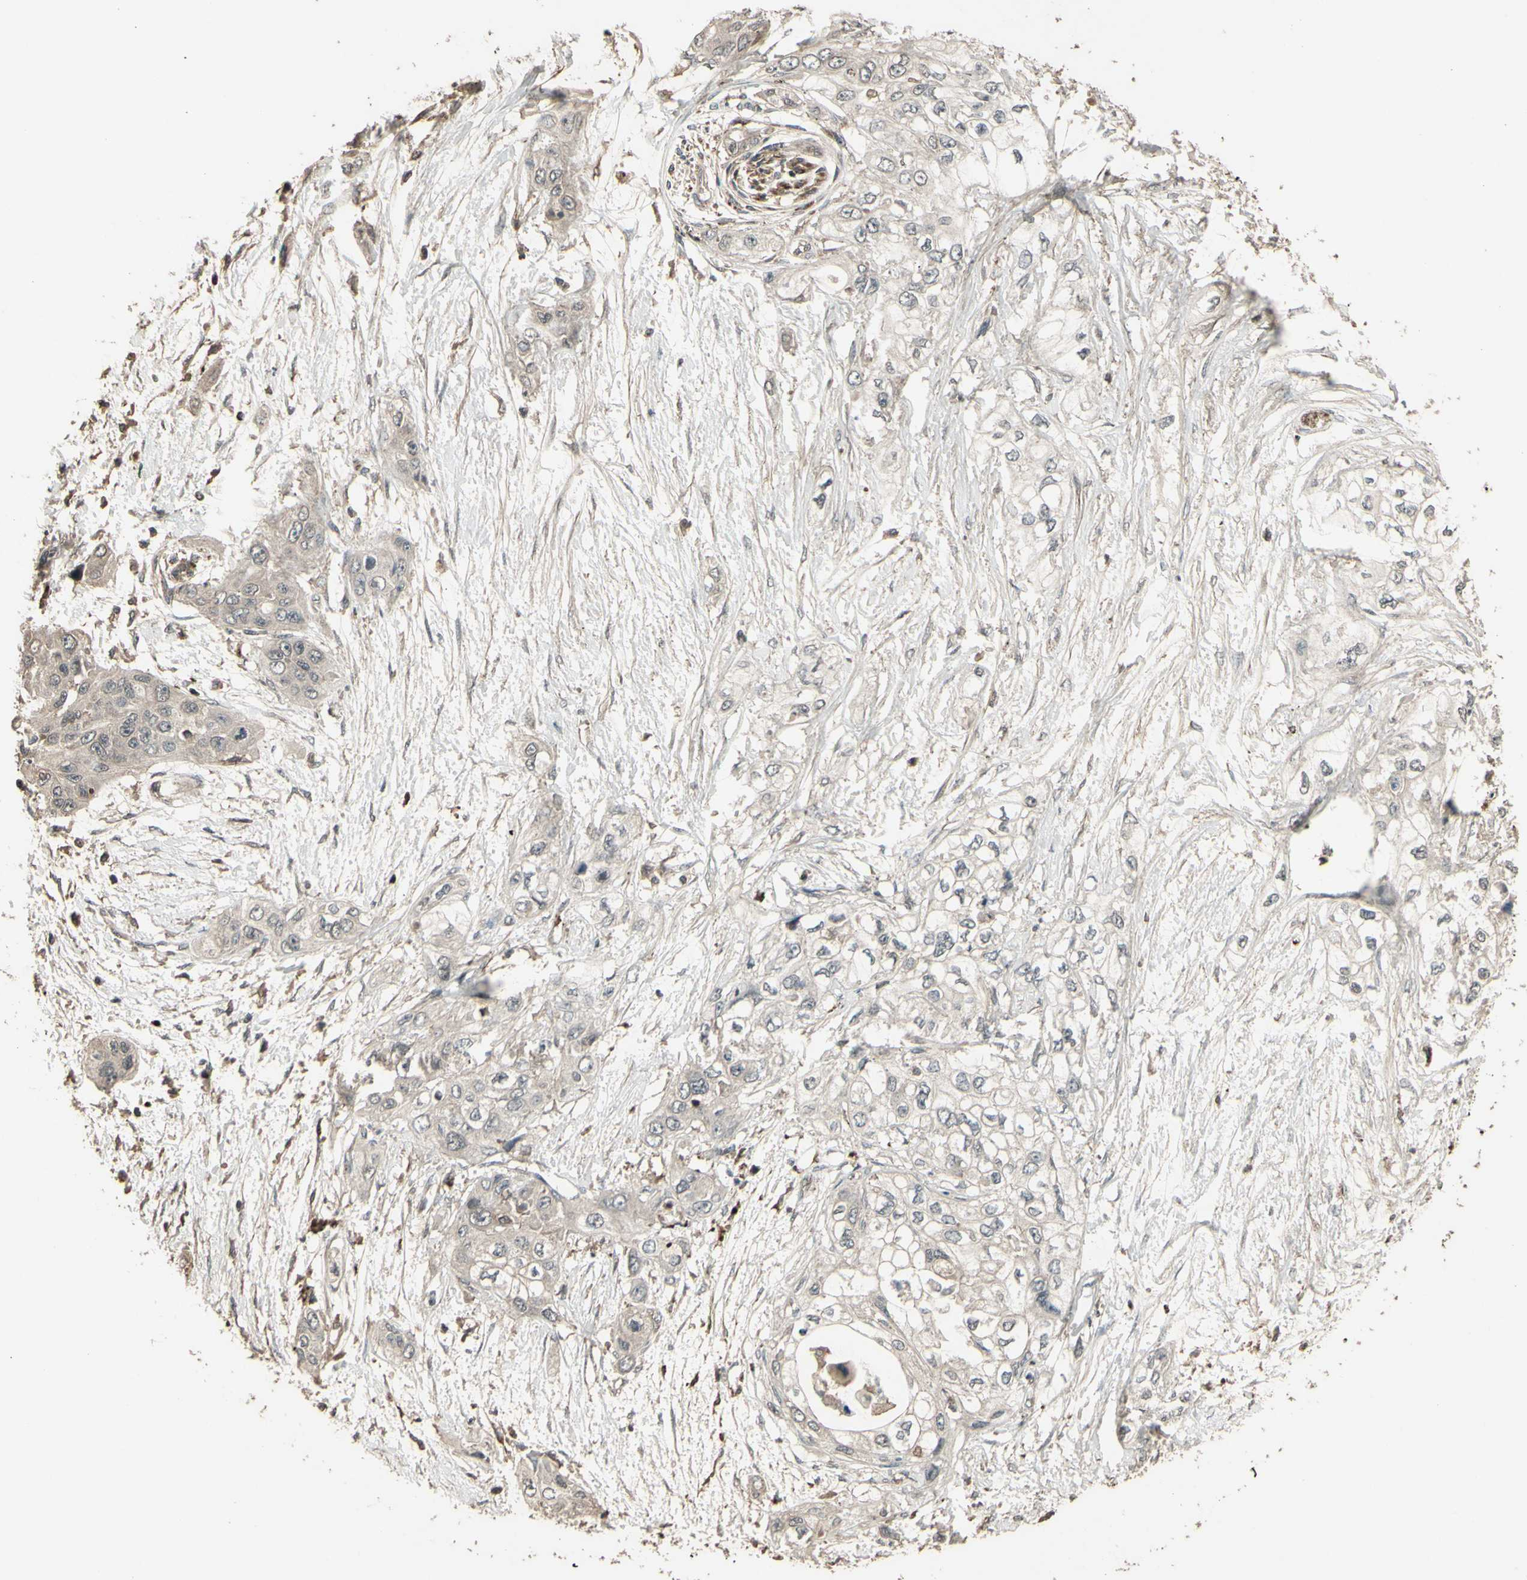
{"staining": {"intensity": "weak", "quantity": ">75%", "location": "cytoplasmic/membranous"}, "tissue": "pancreatic cancer", "cell_type": "Tumor cells", "image_type": "cancer", "snomed": [{"axis": "morphology", "description": "Adenocarcinoma, NOS"}, {"axis": "topography", "description": "Pancreas"}], "caption": "IHC of human pancreatic cancer (adenocarcinoma) exhibits low levels of weak cytoplasmic/membranous positivity in about >75% of tumor cells.", "gene": "GNAS", "patient": {"sex": "female", "age": 70}}